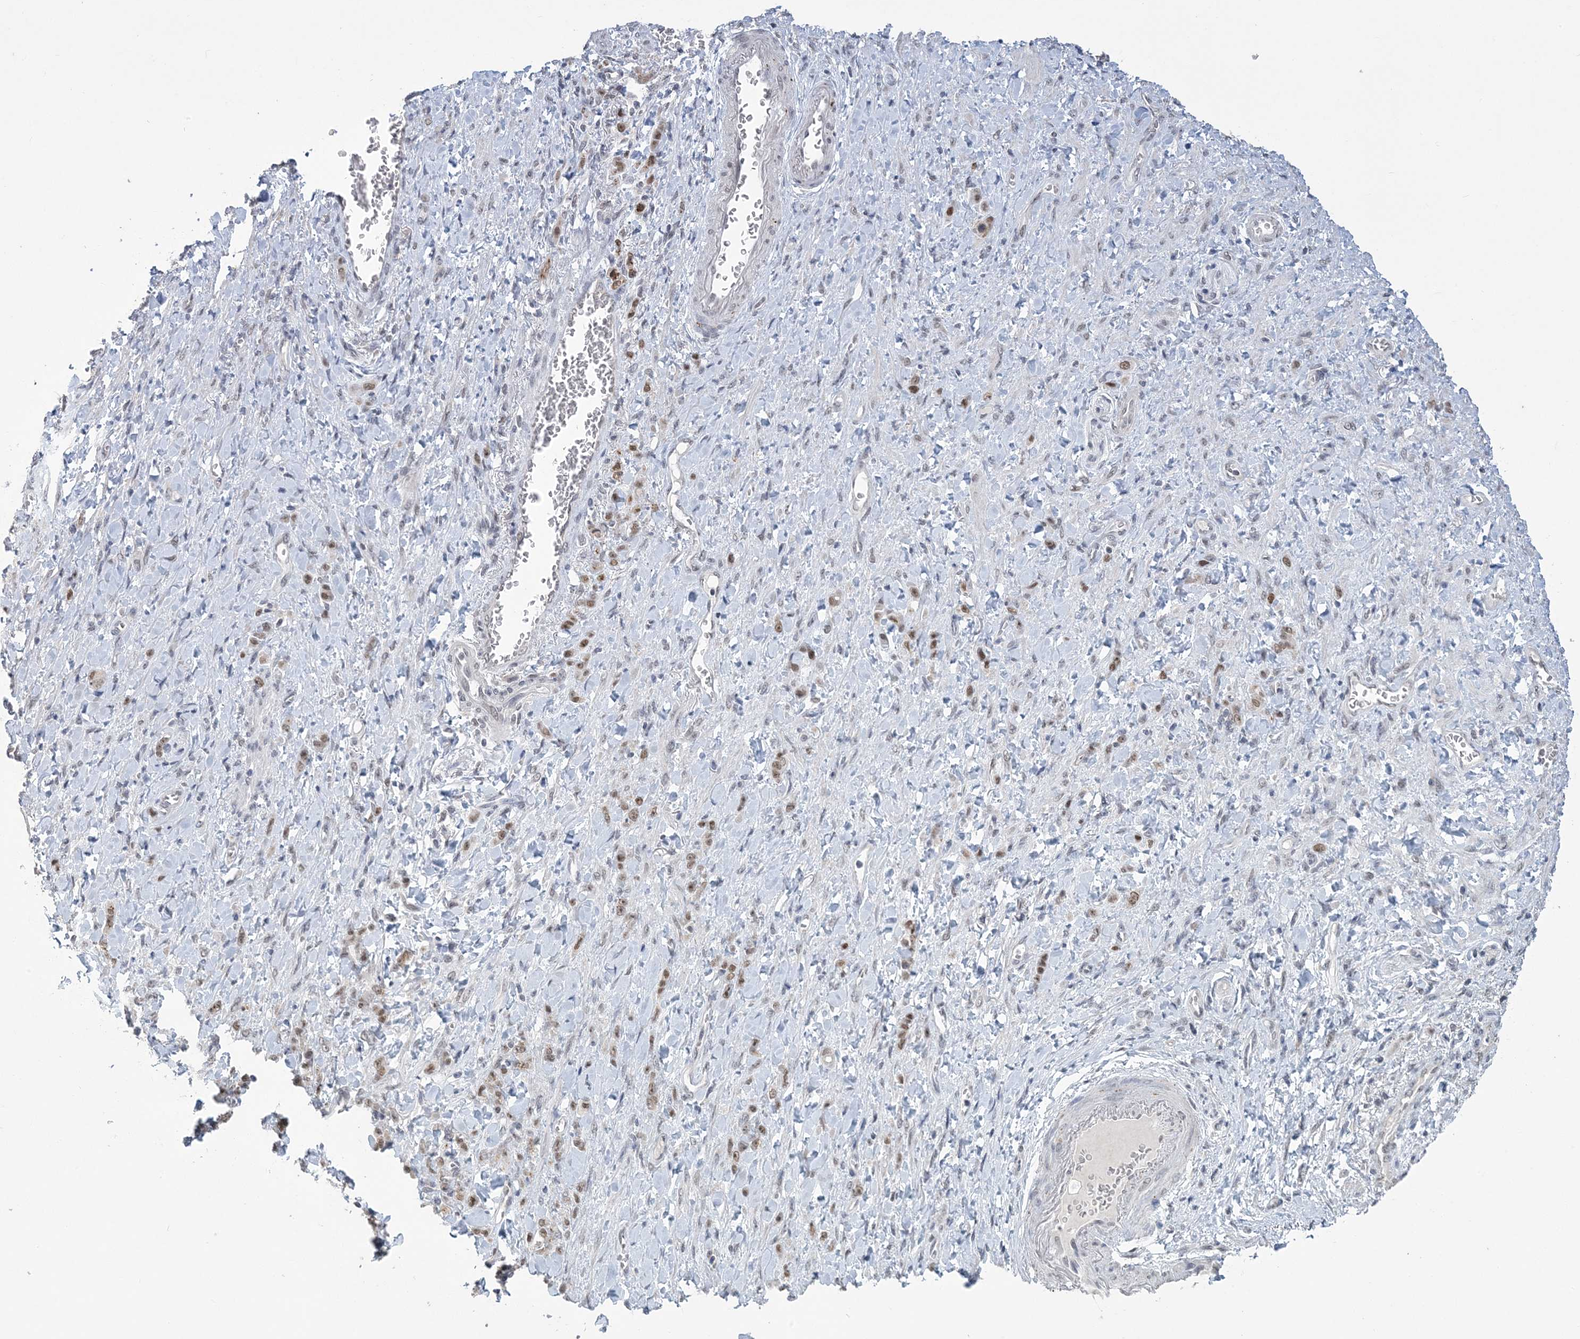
{"staining": {"intensity": "moderate", "quantity": ">75%", "location": "nuclear"}, "tissue": "stomach cancer", "cell_type": "Tumor cells", "image_type": "cancer", "snomed": [{"axis": "morphology", "description": "Normal tissue, NOS"}, {"axis": "morphology", "description": "Adenocarcinoma, NOS"}, {"axis": "topography", "description": "Stomach"}], "caption": "A brown stain highlights moderate nuclear expression of a protein in stomach cancer tumor cells. (Brightfield microscopy of DAB IHC at high magnification).", "gene": "ZBTB7A", "patient": {"sex": "male", "age": 82}}